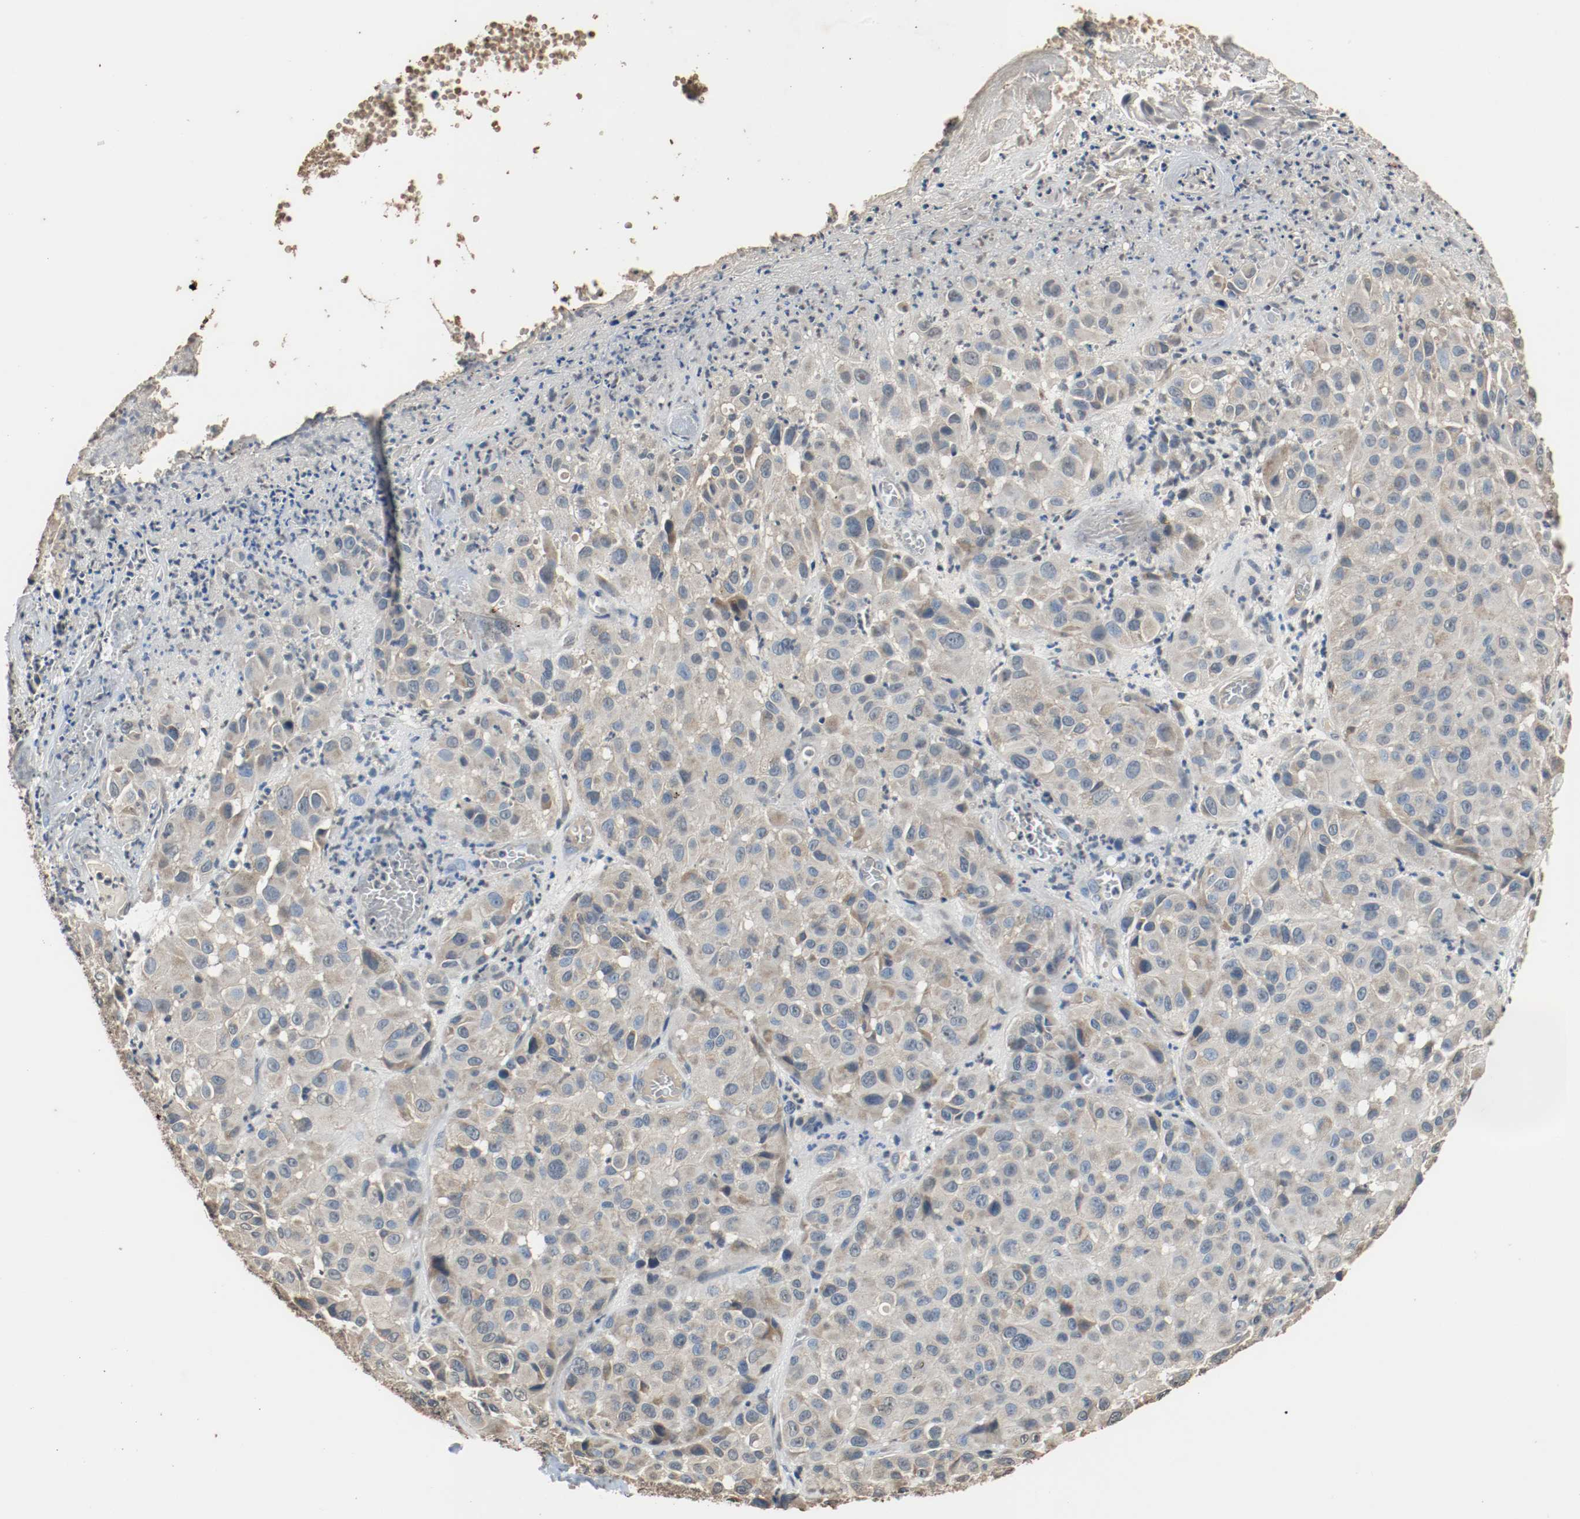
{"staining": {"intensity": "weak", "quantity": "25%-75%", "location": "cytoplasmic/membranous"}, "tissue": "melanoma", "cell_type": "Tumor cells", "image_type": "cancer", "snomed": [{"axis": "morphology", "description": "Malignant melanoma, NOS"}, {"axis": "topography", "description": "Skin"}], "caption": "Weak cytoplasmic/membranous staining for a protein is identified in approximately 25%-75% of tumor cells of melanoma using immunohistochemistry (IHC).", "gene": "RTN4", "patient": {"sex": "female", "age": 21}}